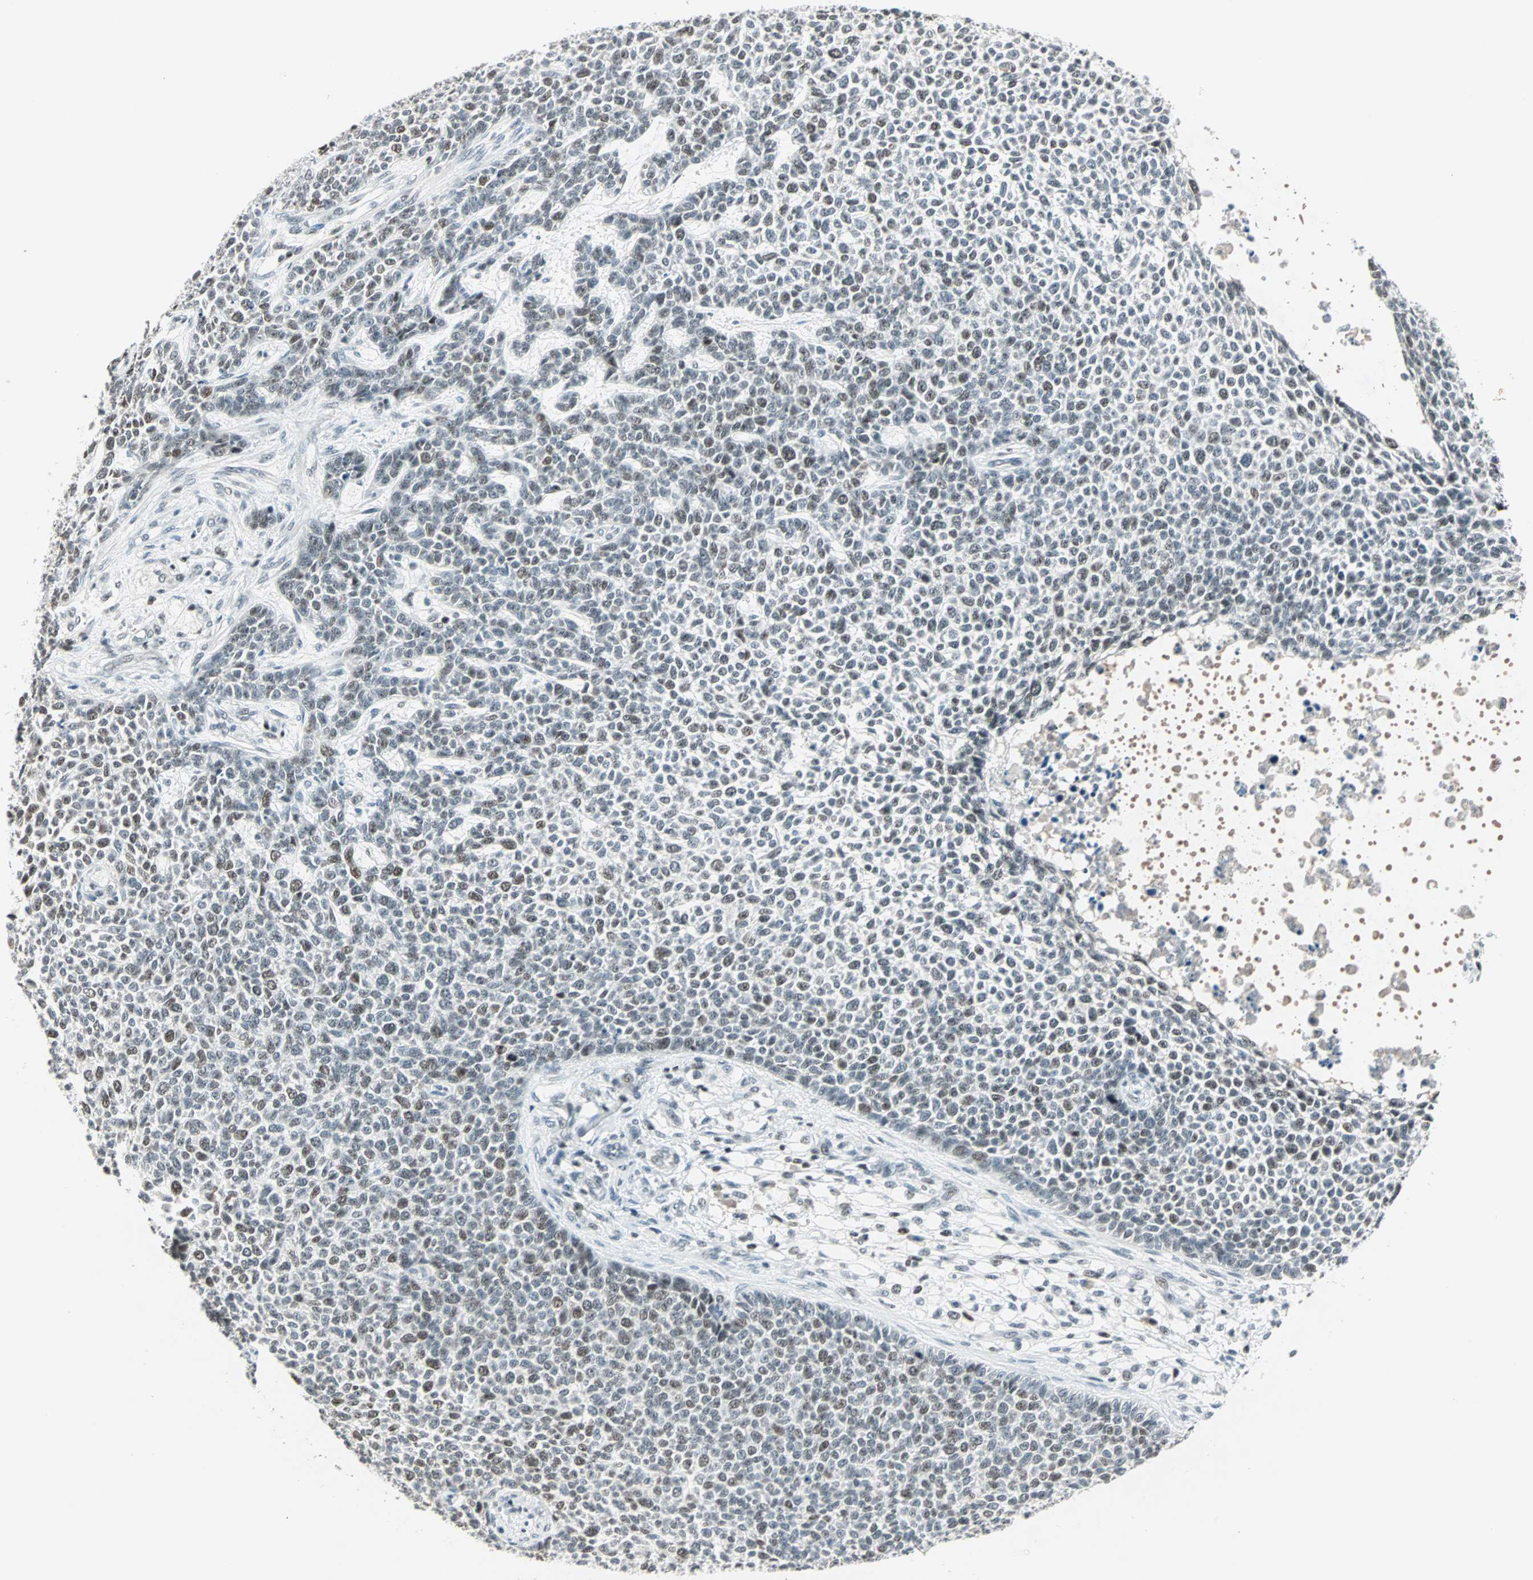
{"staining": {"intensity": "weak", "quantity": "25%-75%", "location": "nuclear"}, "tissue": "skin cancer", "cell_type": "Tumor cells", "image_type": "cancer", "snomed": [{"axis": "morphology", "description": "Basal cell carcinoma"}, {"axis": "topography", "description": "Skin"}], "caption": "Tumor cells display low levels of weak nuclear positivity in about 25%-75% of cells in basal cell carcinoma (skin).", "gene": "SIN3A", "patient": {"sex": "female", "age": 84}}